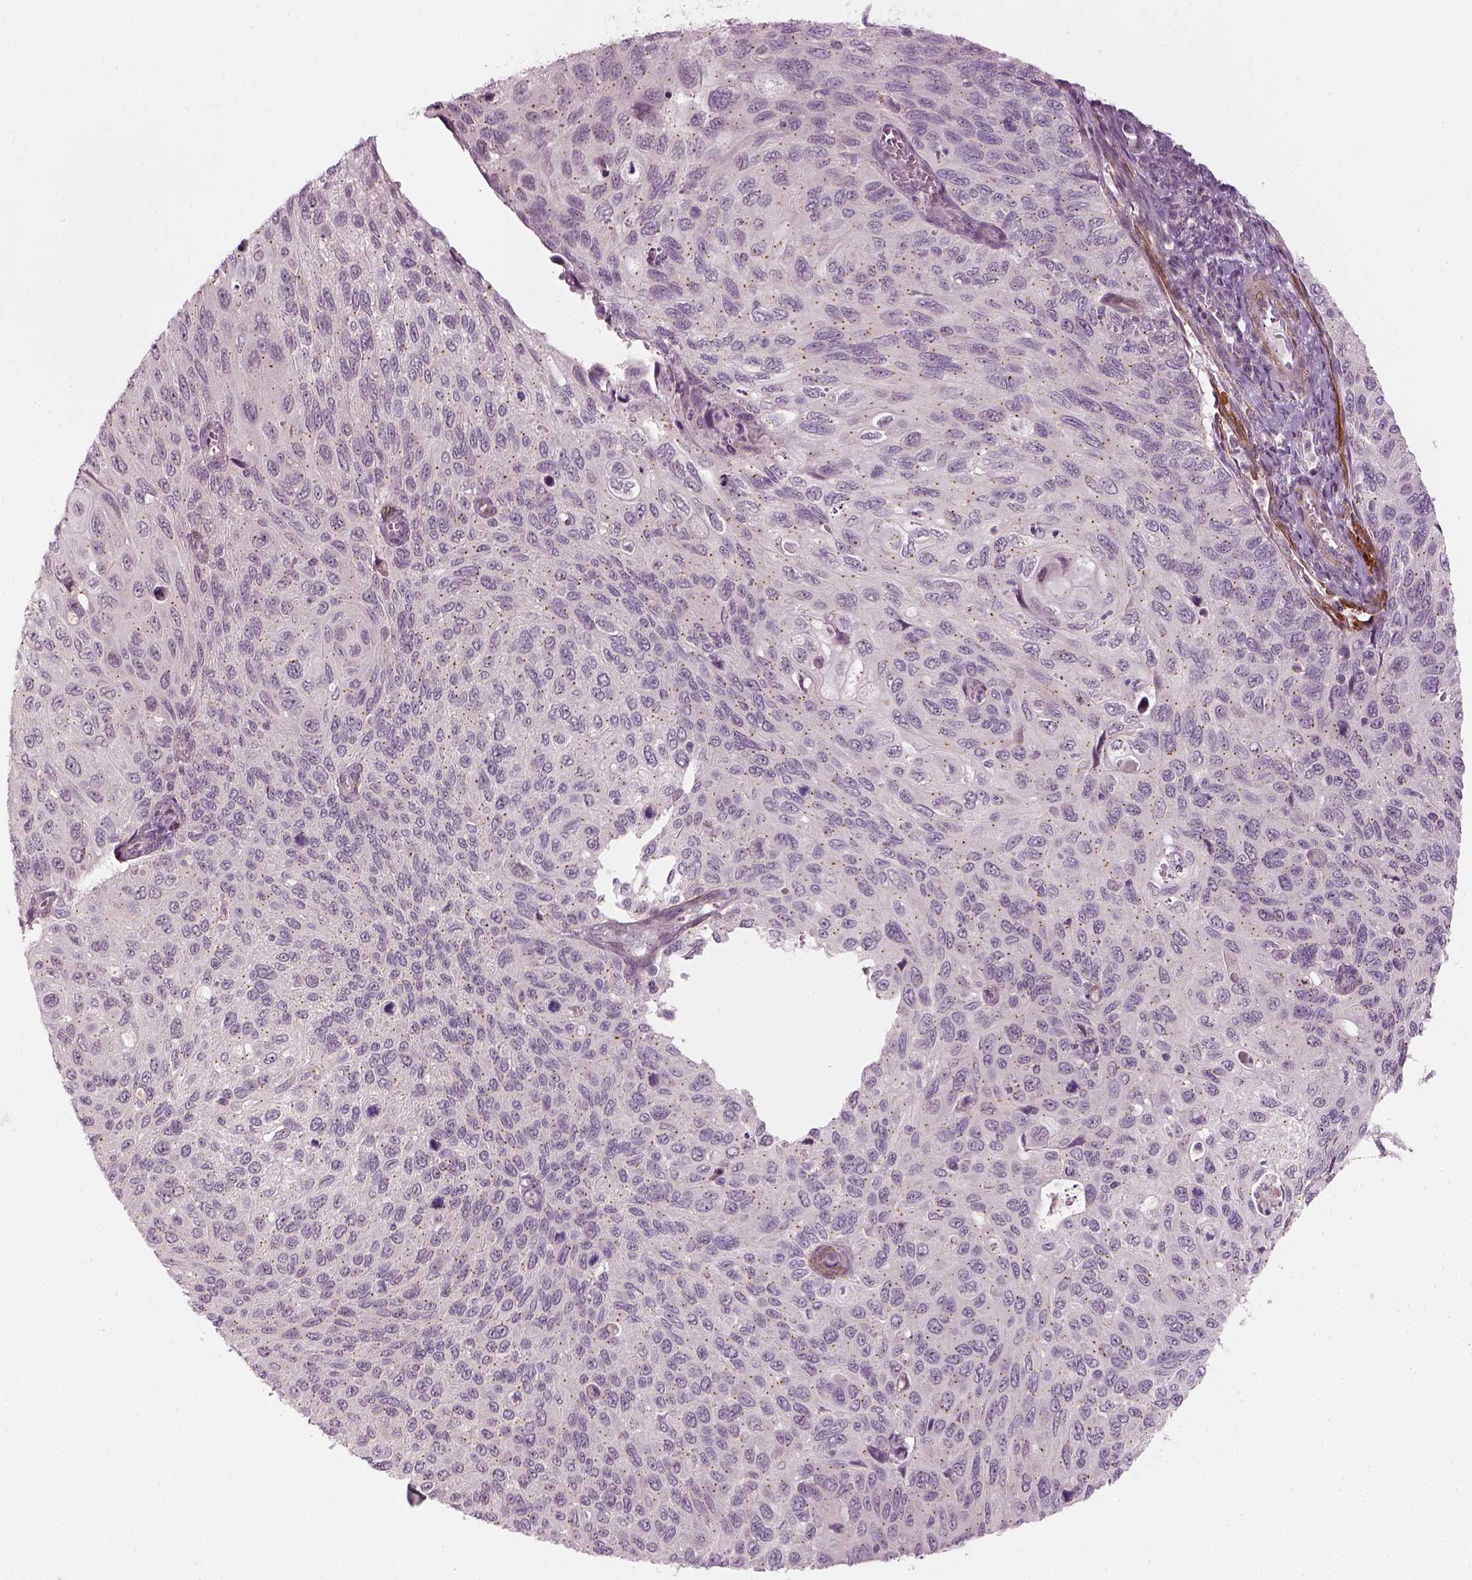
{"staining": {"intensity": "negative", "quantity": "none", "location": "none"}, "tissue": "cervical cancer", "cell_type": "Tumor cells", "image_type": "cancer", "snomed": [{"axis": "morphology", "description": "Squamous cell carcinoma, NOS"}, {"axis": "topography", "description": "Cervix"}], "caption": "Protein analysis of cervical squamous cell carcinoma displays no significant staining in tumor cells.", "gene": "MLIP", "patient": {"sex": "female", "age": 70}}